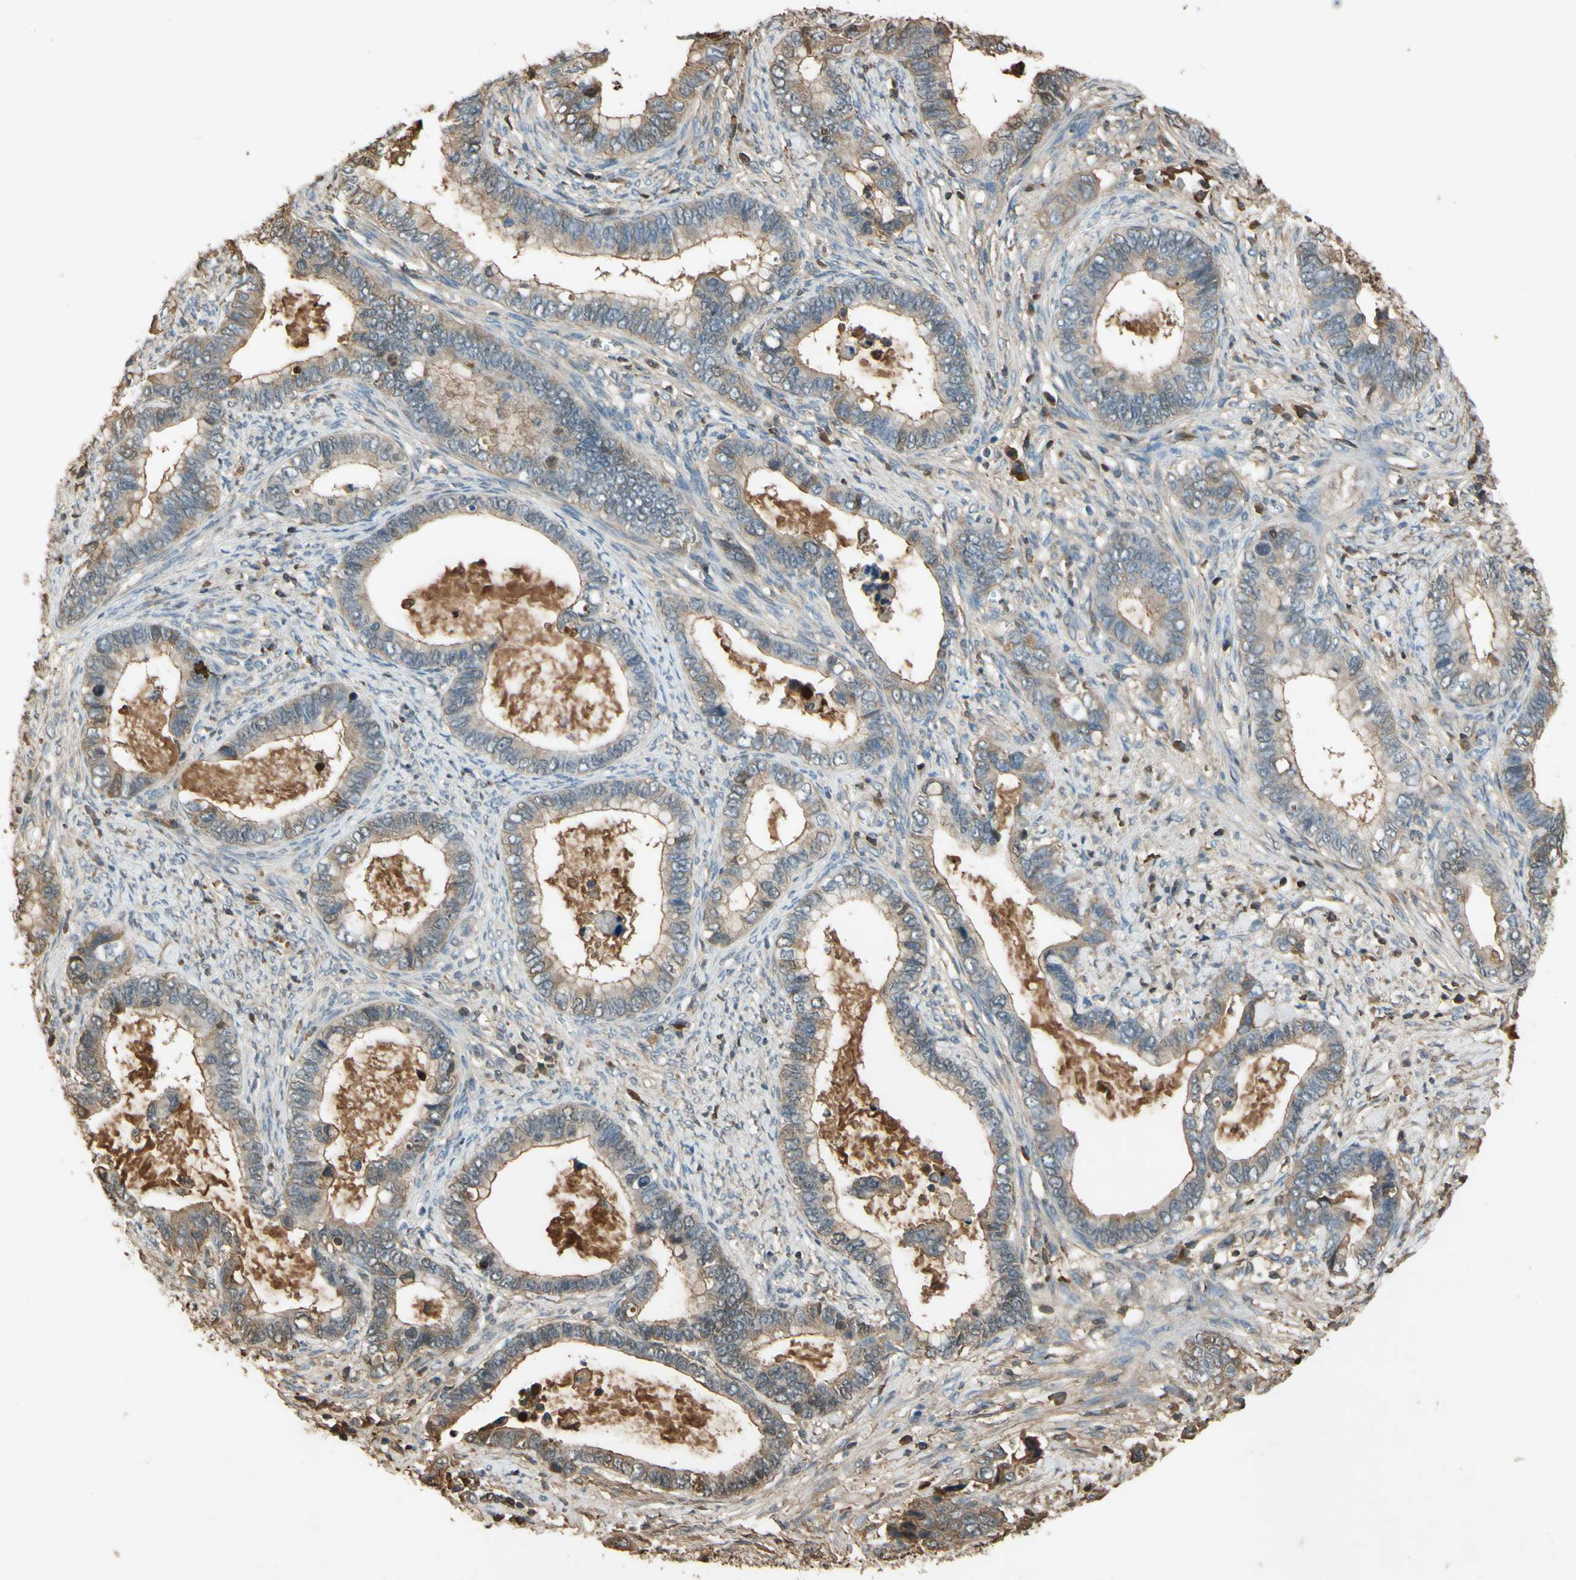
{"staining": {"intensity": "weak", "quantity": ">75%", "location": "cytoplasmic/membranous"}, "tissue": "cervical cancer", "cell_type": "Tumor cells", "image_type": "cancer", "snomed": [{"axis": "morphology", "description": "Adenocarcinoma, NOS"}, {"axis": "topography", "description": "Cervix"}], "caption": "Human cervical cancer stained with a brown dye exhibits weak cytoplasmic/membranous positive staining in approximately >75% of tumor cells.", "gene": "TIMP2", "patient": {"sex": "female", "age": 44}}